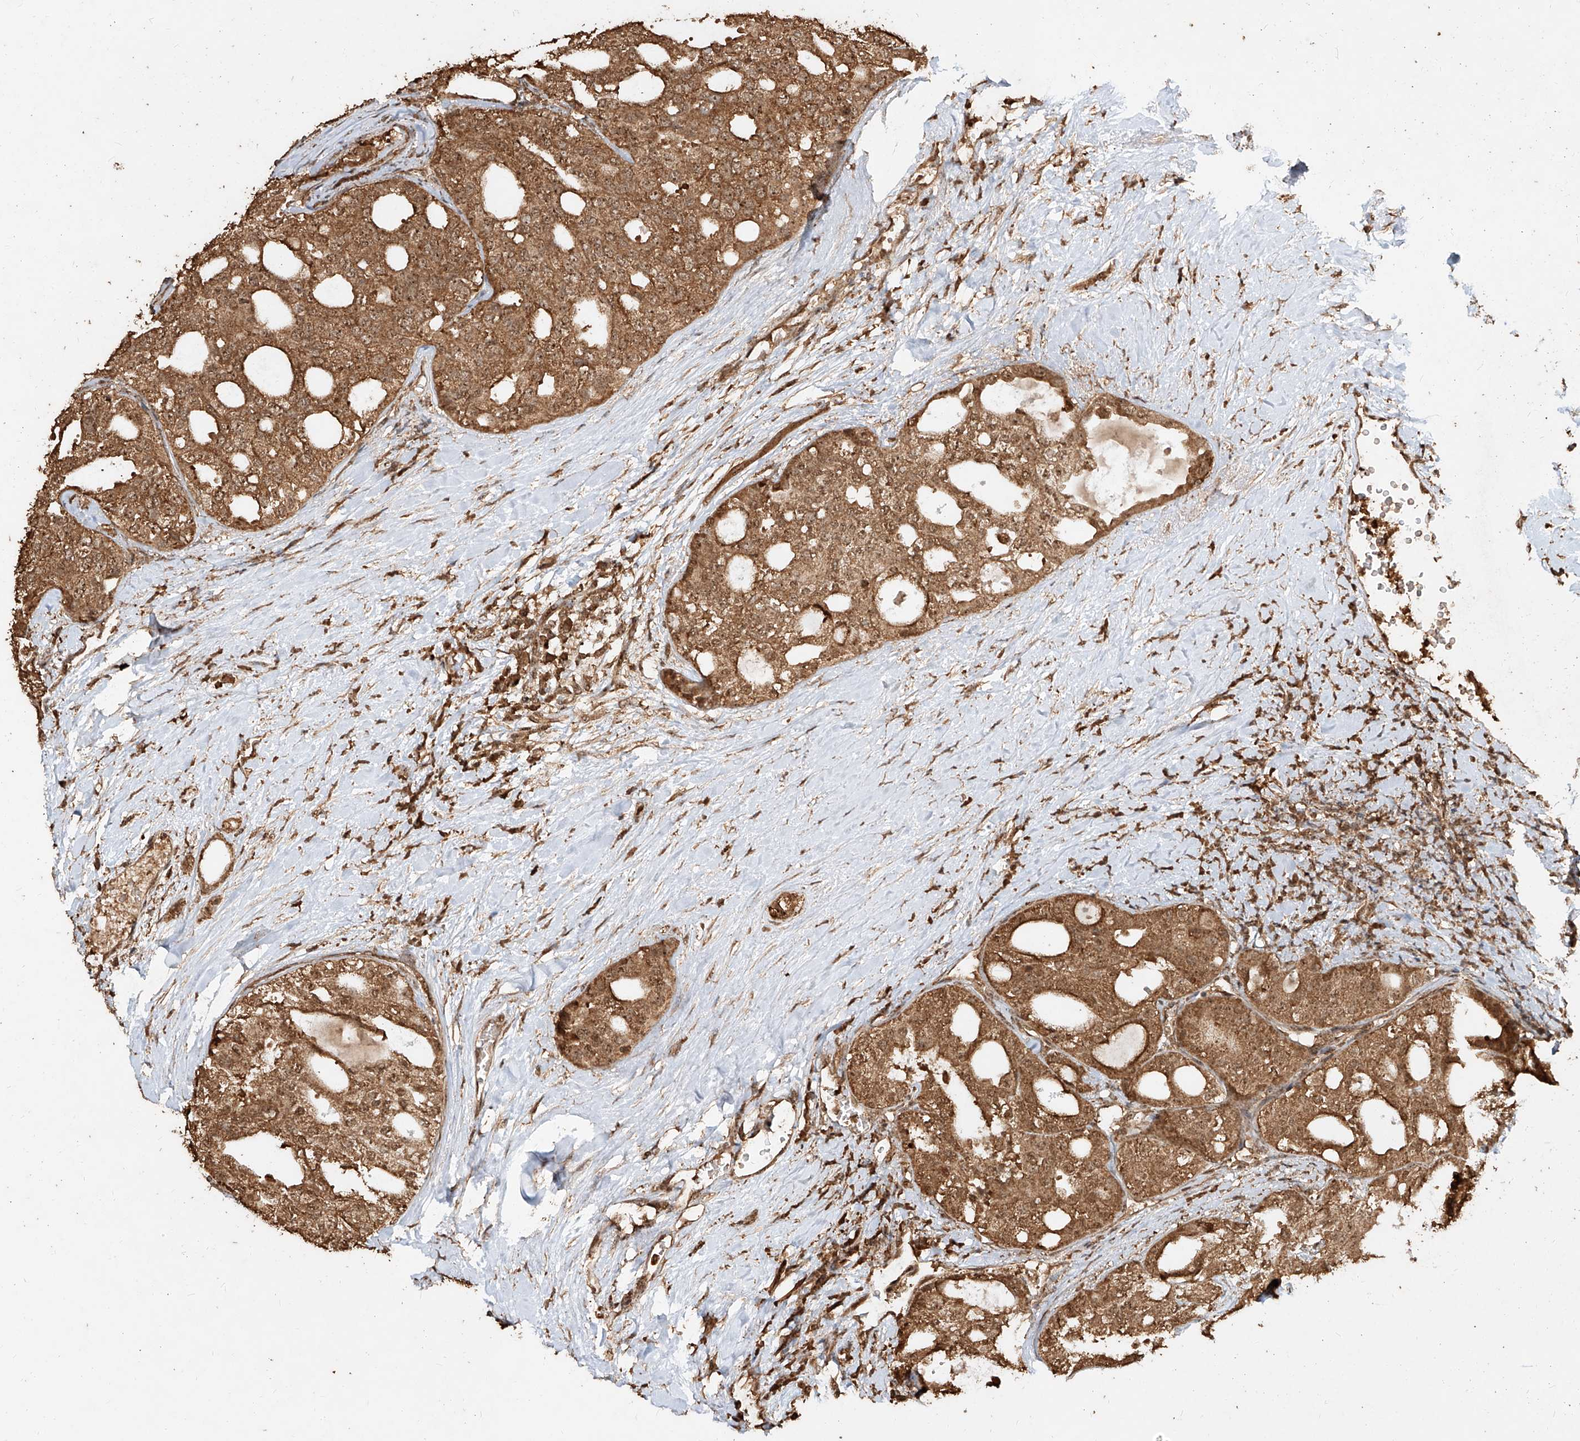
{"staining": {"intensity": "moderate", "quantity": ">75%", "location": "cytoplasmic/membranous,nuclear"}, "tissue": "thyroid cancer", "cell_type": "Tumor cells", "image_type": "cancer", "snomed": [{"axis": "morphology", "description": "Follicular adenoma carcinoma, NOS"}, {"axis": "topography", "description": "Thyroid gland"}], "caption": "Thyroid follicular adenoma carcinoma stained for a protein (brown) exhibits moderate cytoplasmic/membranous and nuclear positive expression in approximately >75% of tumor cells.", "gene": "ZNF660", "patient": {"sex": "male", "age": 75}}